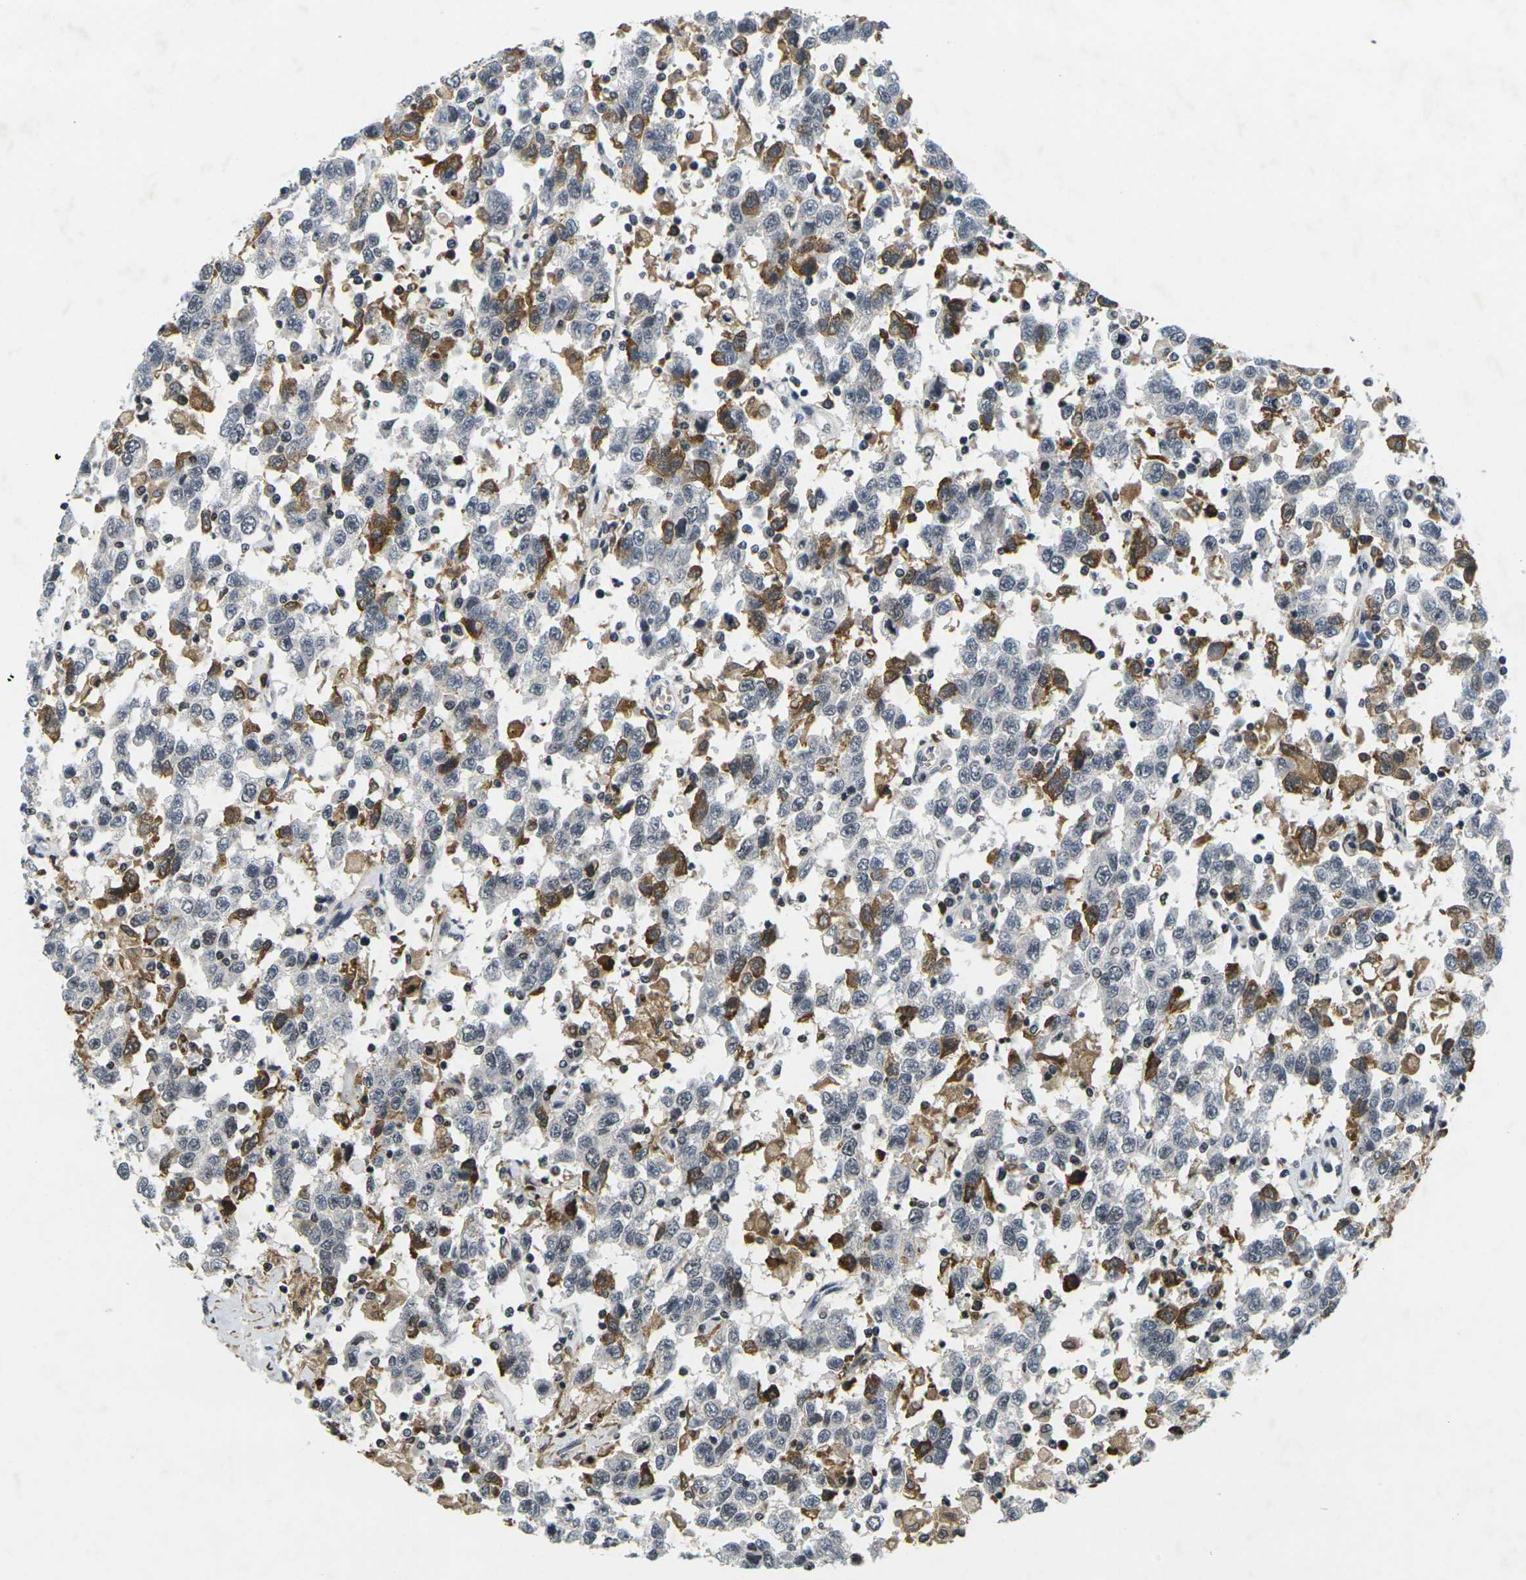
{"staining": {"intensity": "moderate", "quantity": "<25%", "location": "cytoplasmic/membranous"}, "tissue": "testis cancer", "cell_type": "Tumor cells", "image_type": "cancer", "snomed": [{"axis": "morphology", "description": "Seminoma, NOS"}, {"axis": "topography", "description": "Testis"}], "caption": "Tumor cells demonstrate low levels of moderate cytoplasmic/membranous expression in about <25% of cells in seminoma (testis).", "gene": "C1QC", "patient": {"sex": "male", "age": 41}}